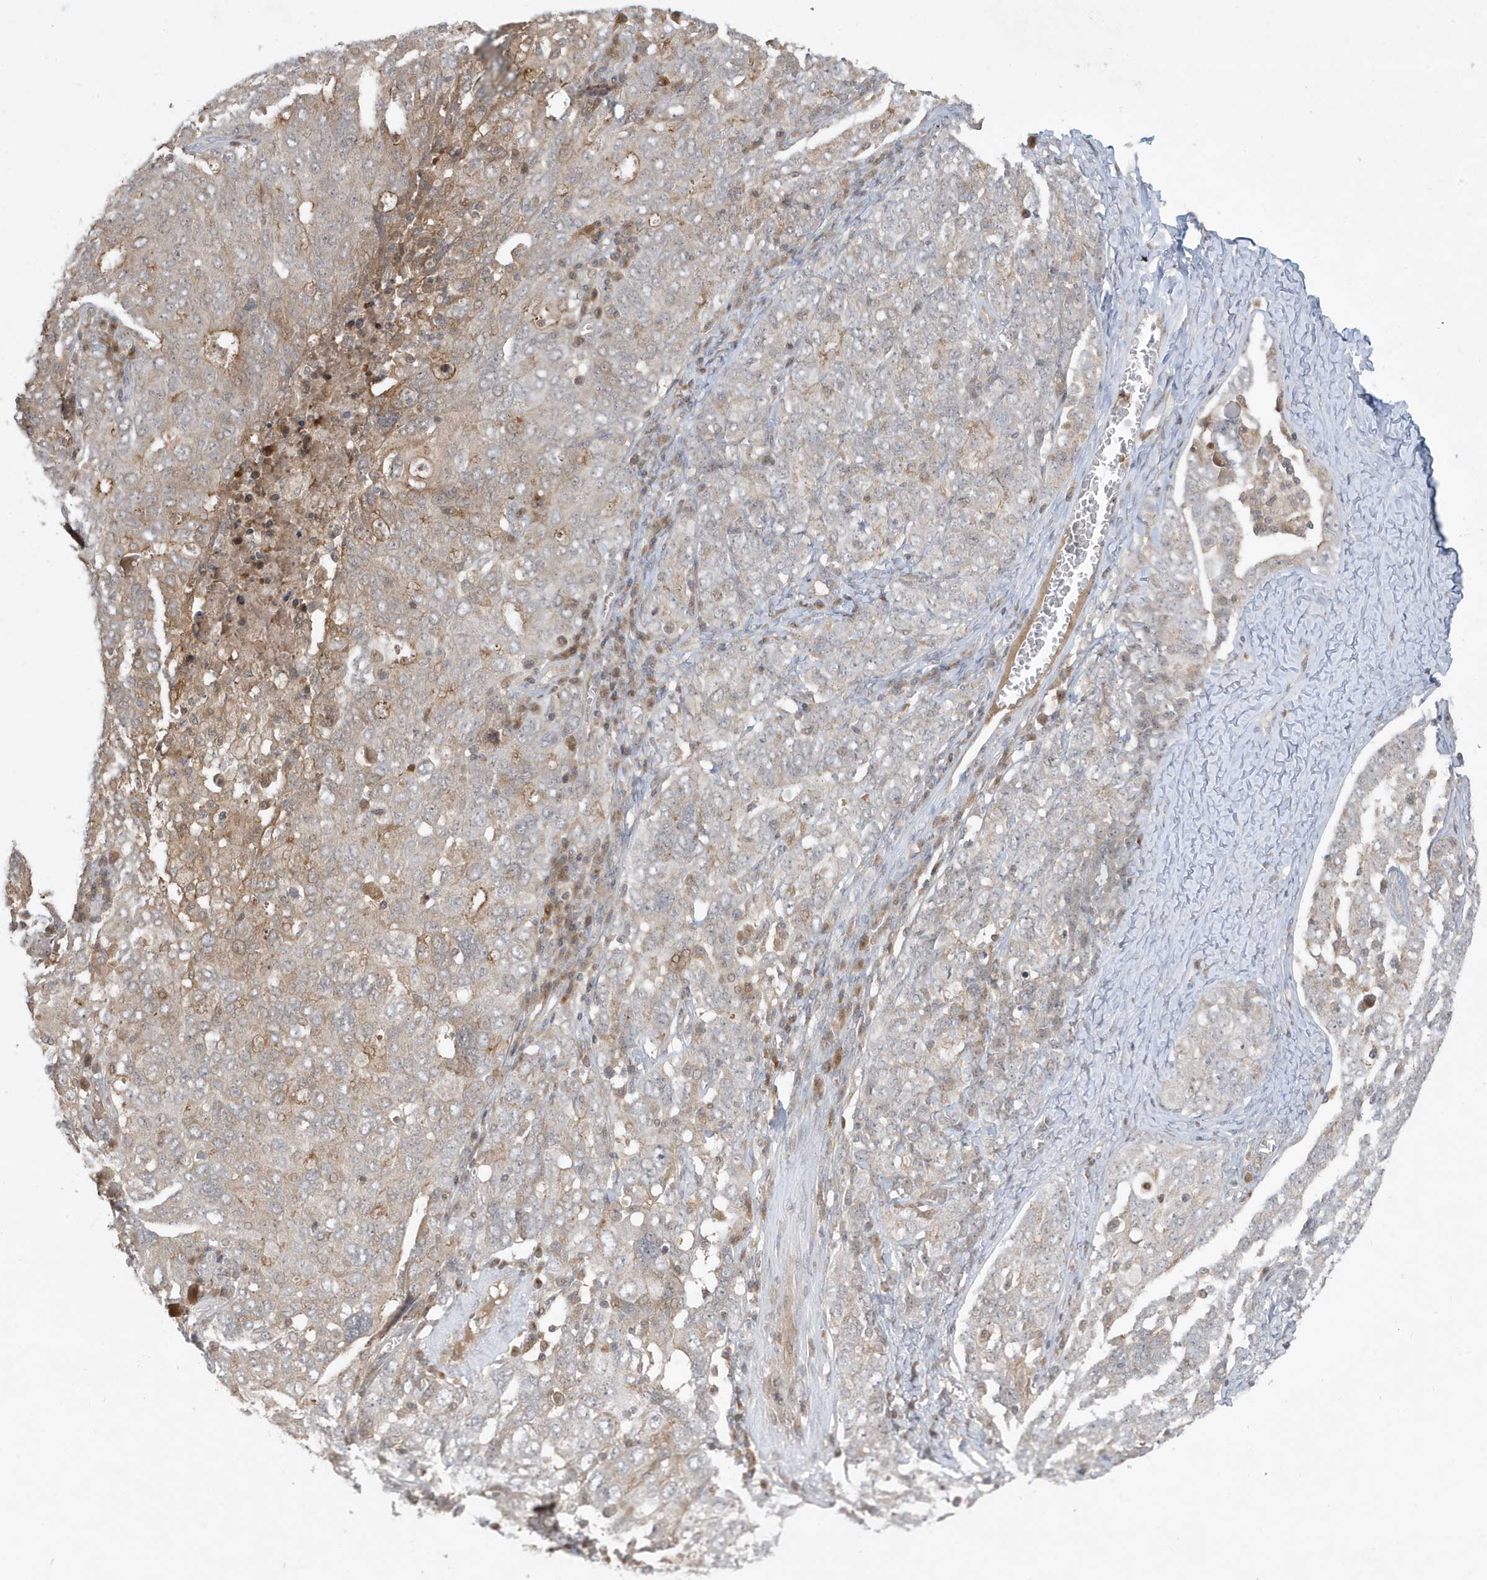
{"staining": {"intensity": "weak", "quantity": "25%-75%", "location": "cytoplasmic/membranous"}, "tissue": "ovarian cancer", "cell_type": "Tumor cells", "image_type": "cancer", "snomed": [{"axis": "morphology", "description": "Carcinoma, endometroid"}, {"axis": "topography", "description": "Ovary"}], "caption": "Brown immunohistochemical staining in ovarian cancer (endometroid carcinoma) shows weak cytoplasmic/membranous positivity in about 25%-75% of tumor cells. The staining is performed using DAB brown chromogen to label protein expression. The nuclei are counter-stained blue using hematoxylin.", "gene": "PRRT3", "patient": {"sex": "female", "age": 62}}